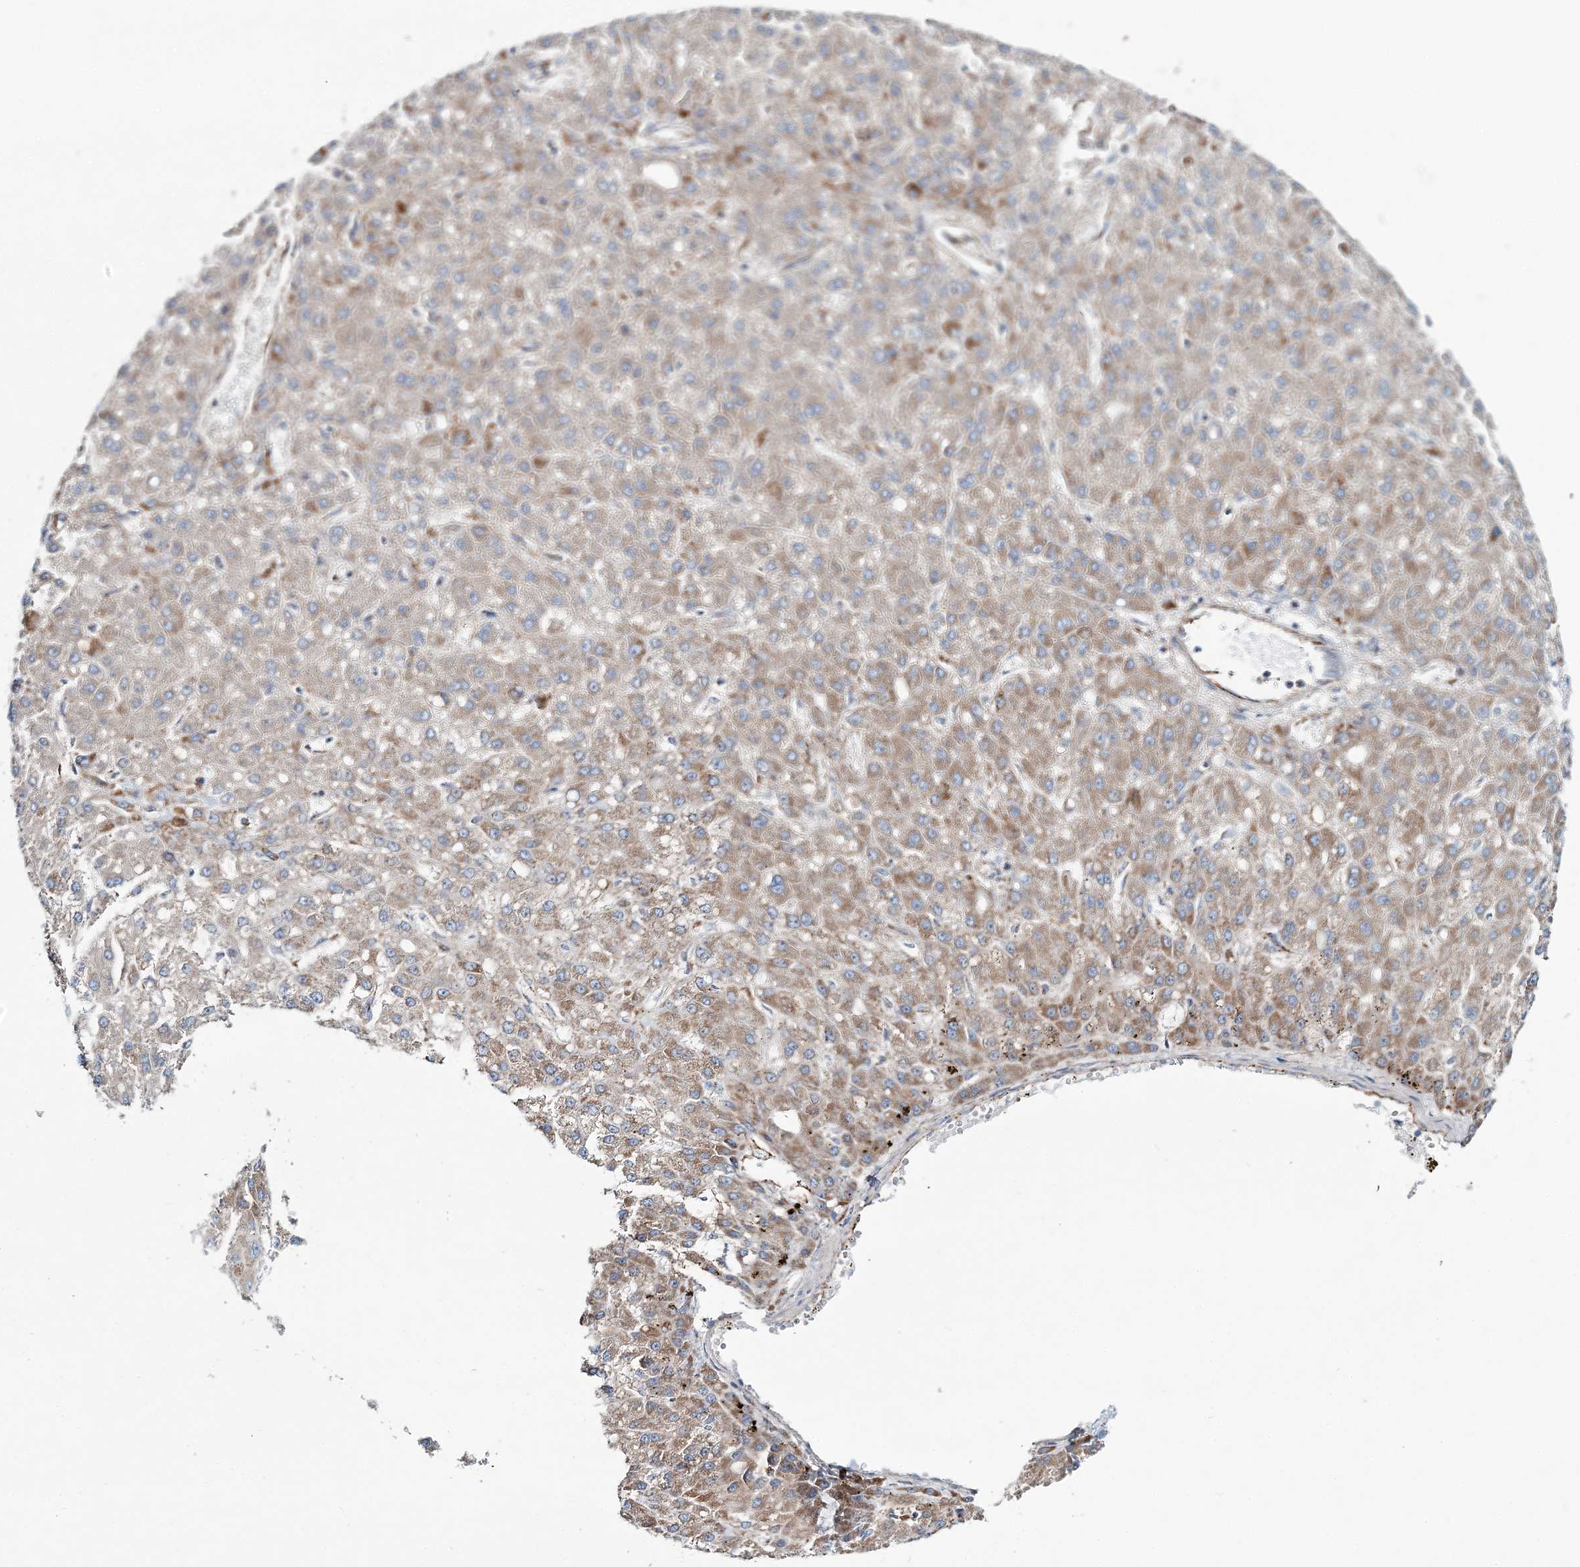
{"staining": {"intensity": "moderate", "quantity": ">75%", "location": "cytoplasmic/membranous"}, "tissue": "liver cancer", "cell_type": "Tumor cells", "image_type": "cancer", "snomed": [{"axis": "morphology", "description": "Carcinoma, Hepatocellular, NOS"}, {"axis": "topography", "description": "Liver"}], "caption": "Immunohistochemical staining of hepatocellular carcinoma (liver) displays medium levels of moderate cytoplasmic/membranous protein staining in about >75% of tumor cells. Using DAB (3,3'-diaminobenzidine) (brown) and hematoxylin (blue) stains, captured at high magnification using brightfield microscopy.", "gene": "ARHGAP6", "patient": {"sex": "male", "age": 67}}